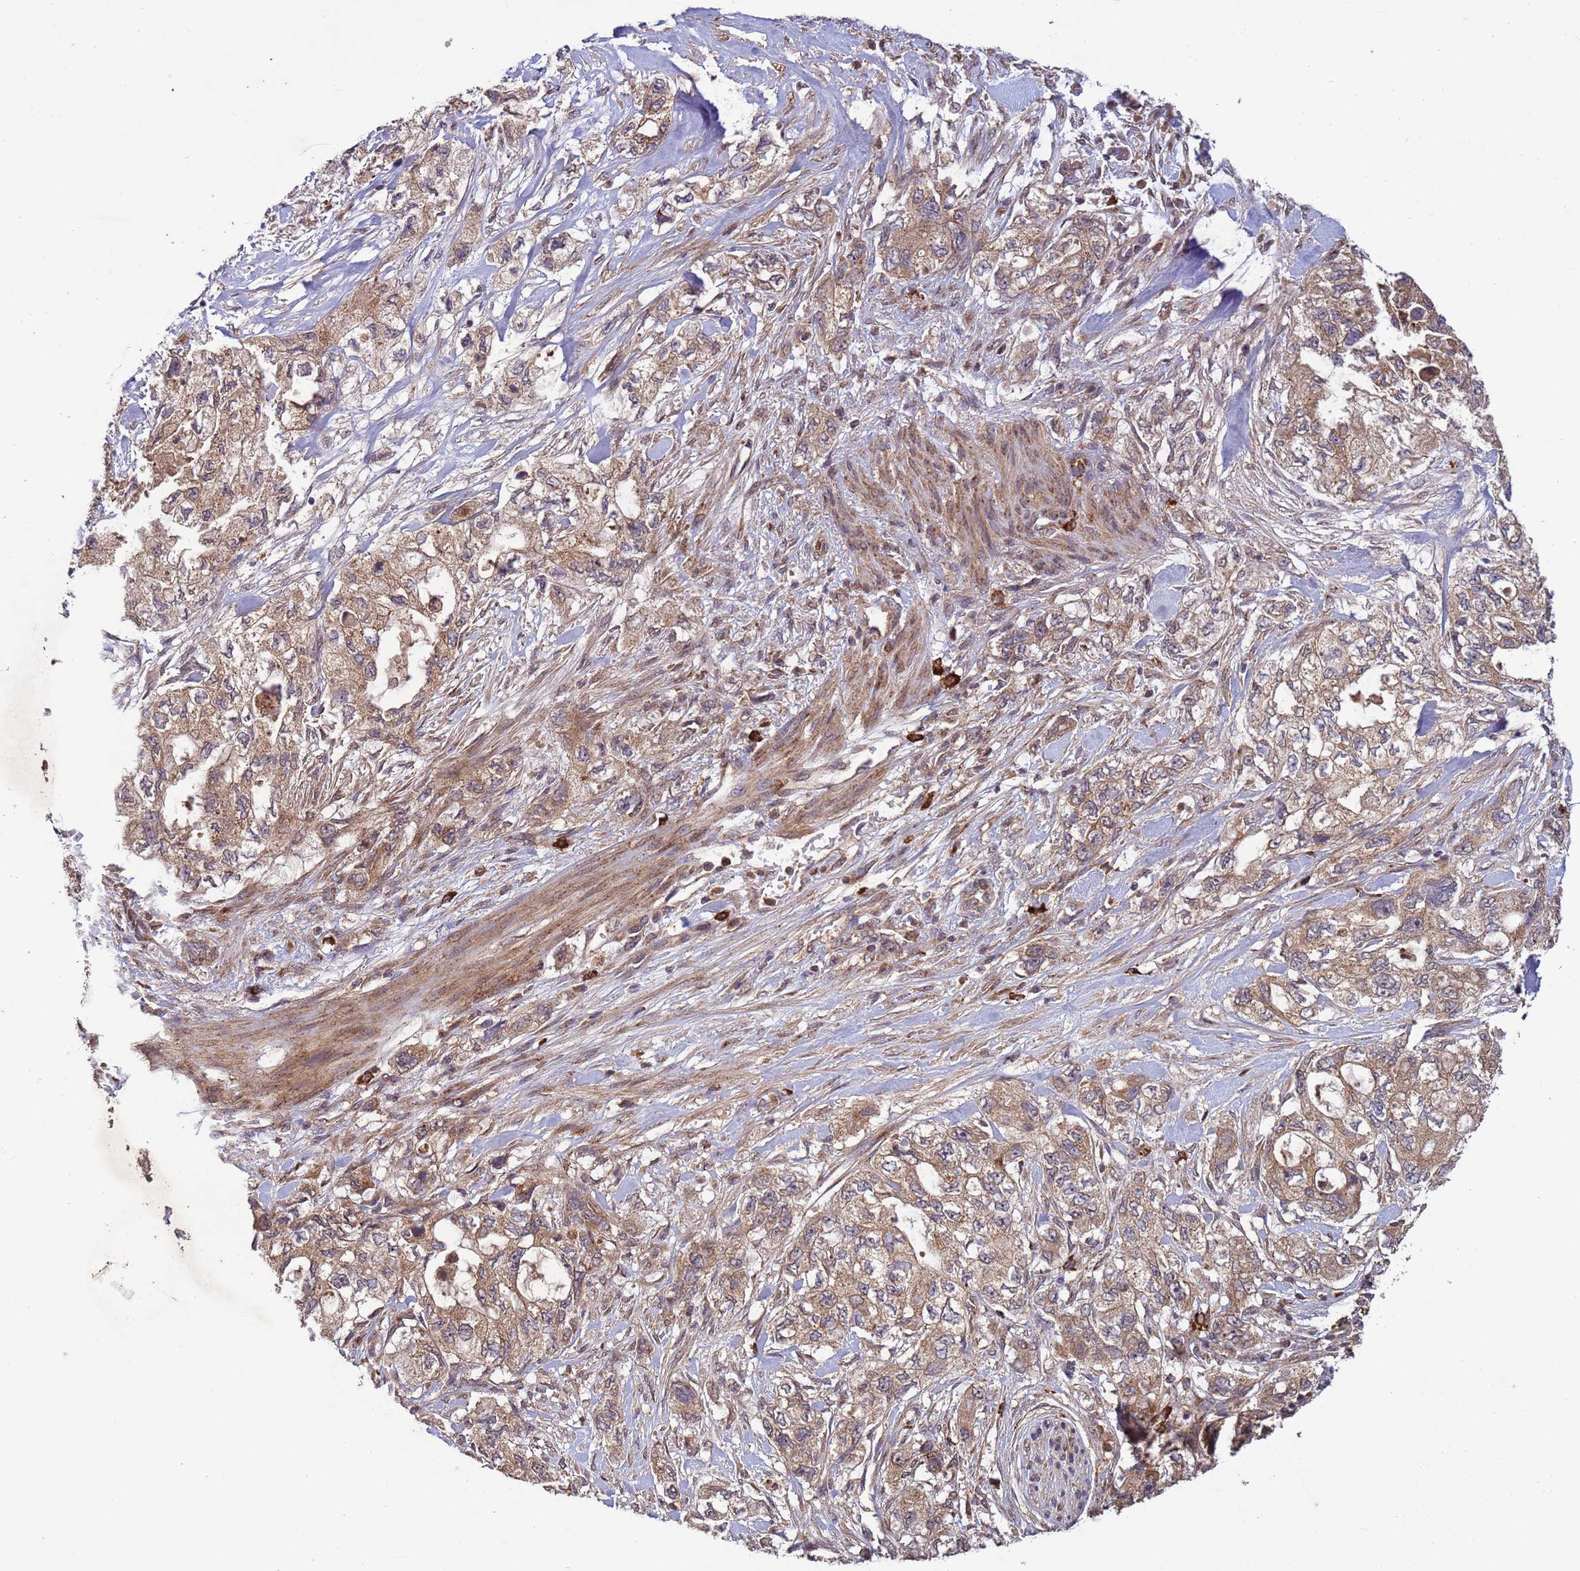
{"staining": {"intensity": "moderate", "quantity": ">75%", "location": "cytoplasmic/membranous"}, "tissue": "pancreatic cancer", "cell_type": "Tumor cells", "image_type": "cancer", "snomed": [{"axis": "morphology", "description": "Adenocarcinoma, NOS"}, {"axis": "topography", "description": "Pancreas"}], "caption": "Human pancreatic cancer (adenocarcinoma) stained with a brown dye shows moderate cytoplasmic/membranous positive positivity in approximately >75% of tumor cells.", "gene": "FASTKD1", "patient": {"sex": "female", "age": 73}}